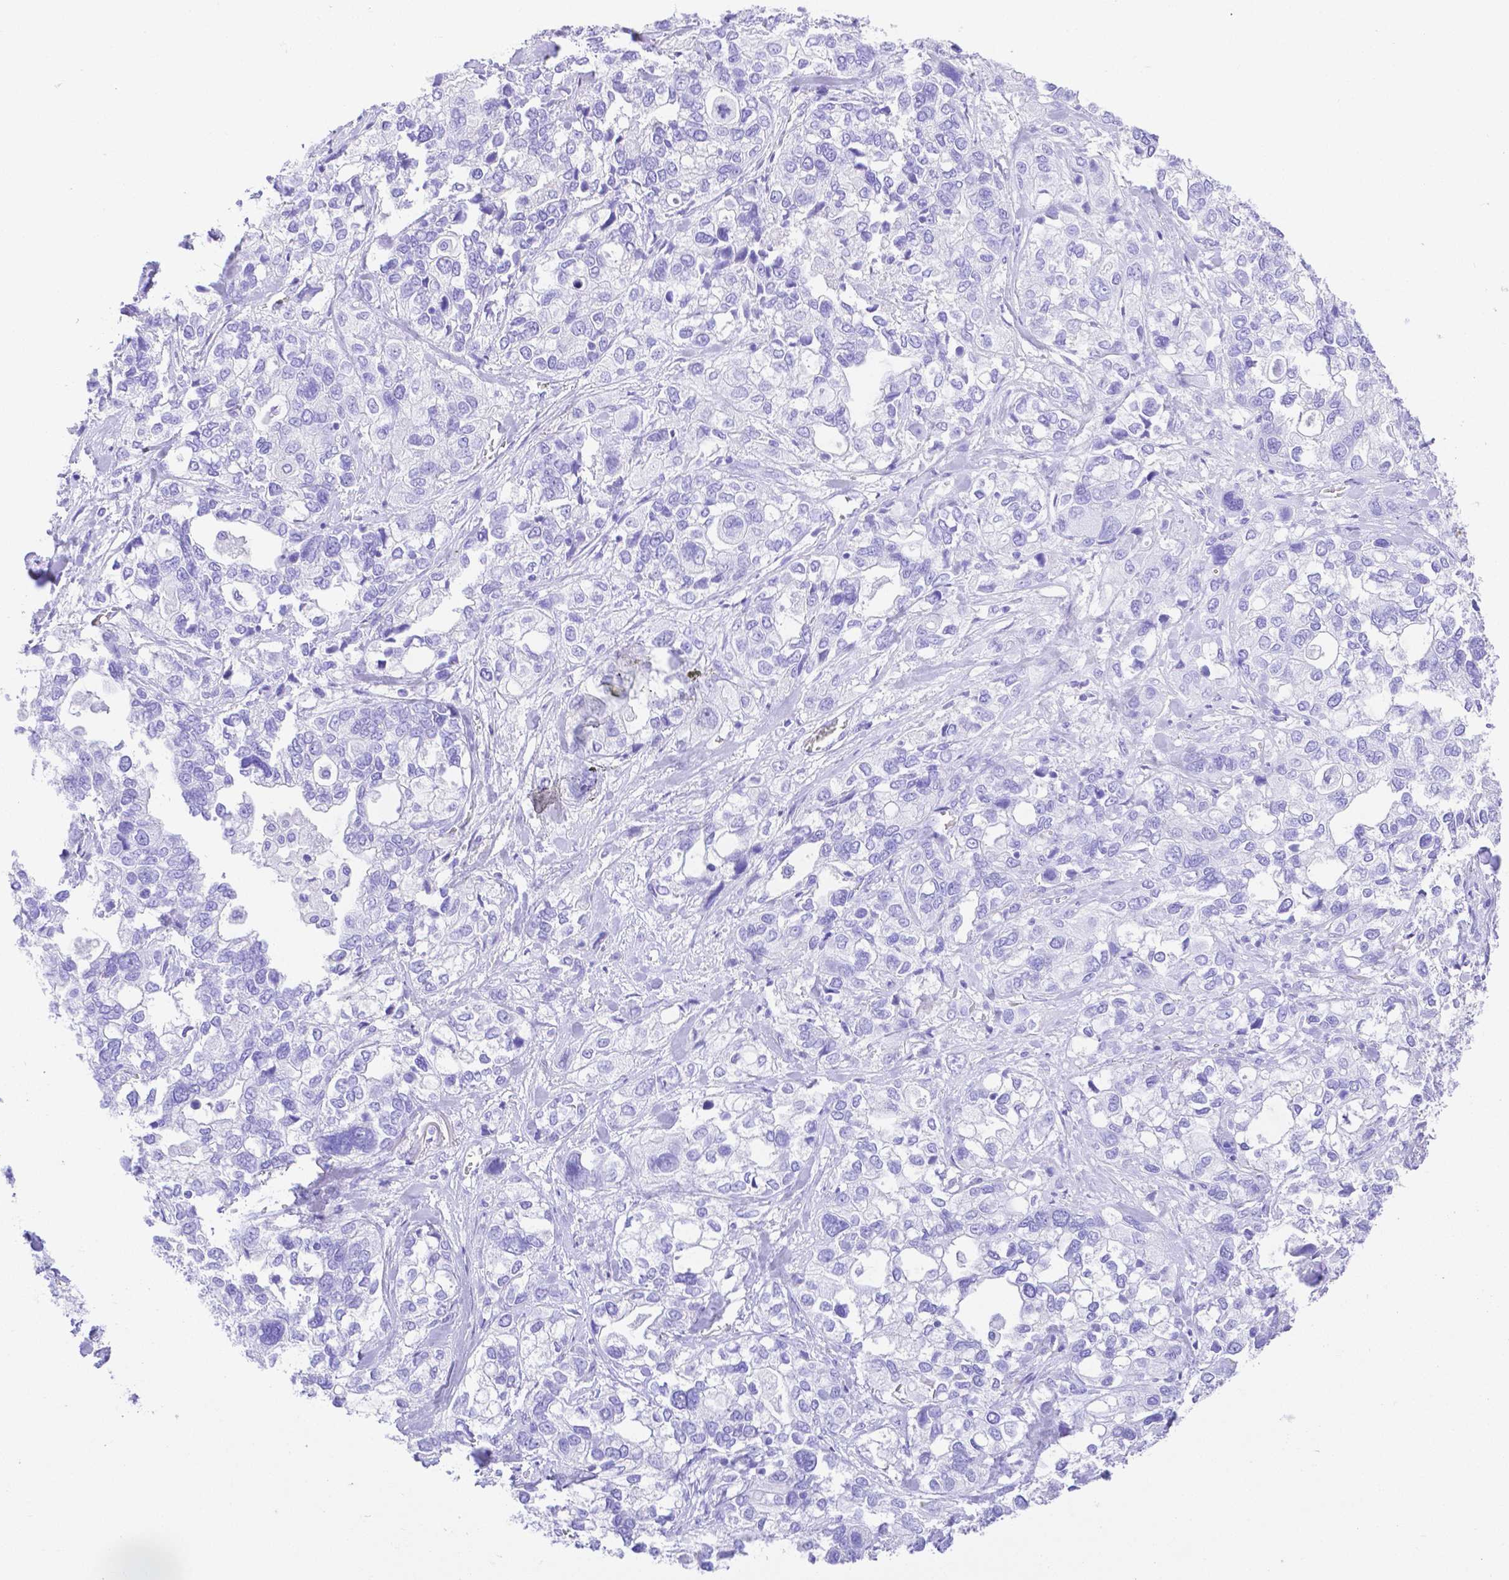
{"staining": {"intensity": "negative", "quantity": "none", "location": "none"}, "tissue": "stomach cancer", "cell_type": "Tumor cells", "image_type": "cancer", "snomed": [{"axis": "morphology", "description": "Adenocarcinoma, NOS"}, {"axis": "topography", "description": "Stomach, upper"}], "caption": "This is an immunohistochemistry photomicrograph of human stomach adenocarcinoma. There is no expression in tumor cells.", "gene": "SMR3A", "patient": {"sex": "female", "age": 81}}